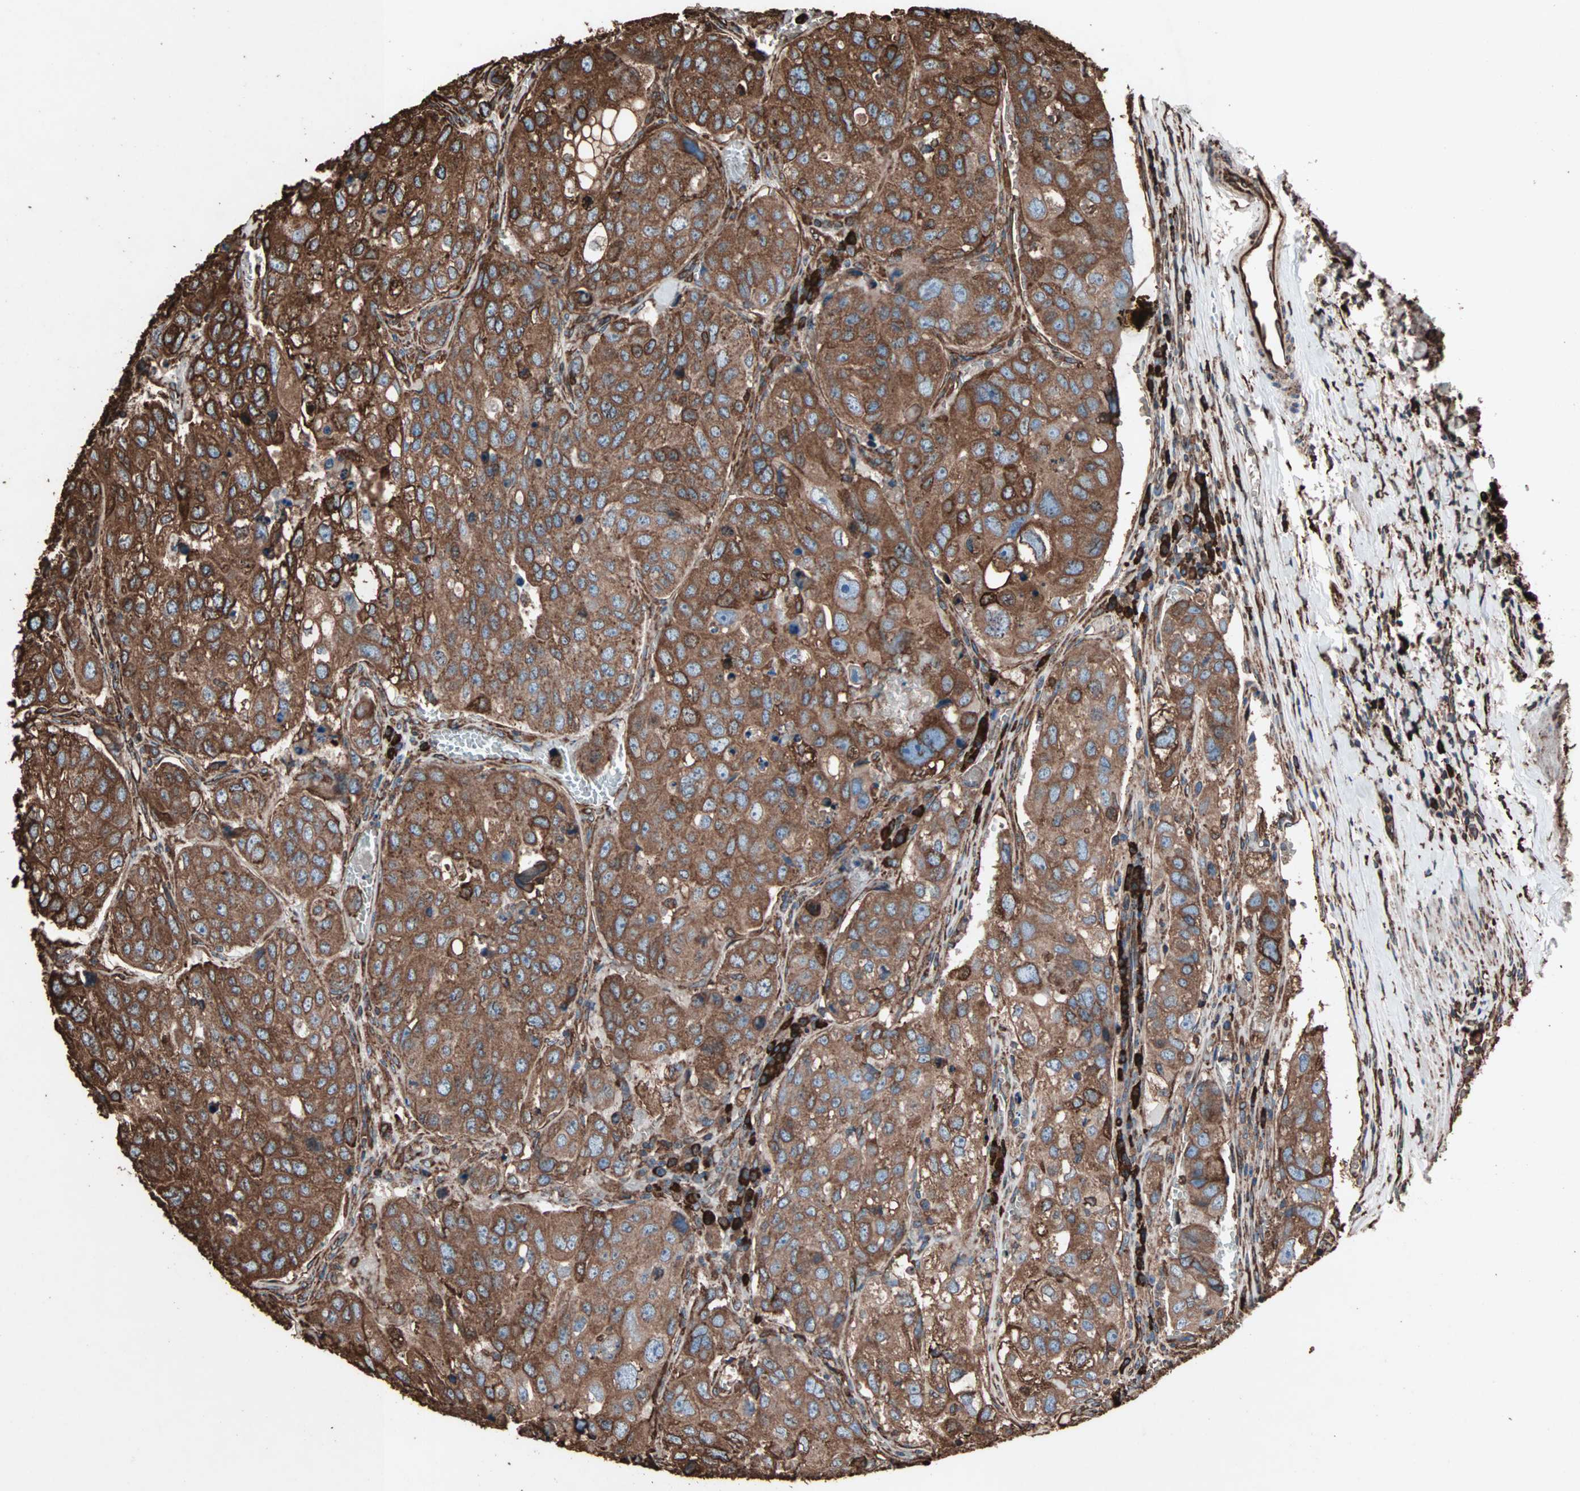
{"staining": {"intensity": "strong", "quantity": ">75%", "location": "cytoplasmic/membranous"}, "tissue": "urothelial cancer", "cell_type": "Tumor cells", "image_type": "cancer", "snomed": [{"axis": "morphology", "description": "Urothelial carcinoma, High grade"}, {"axis": "topography", "description": "Lymph node"}, {"axis": "topography", "description": "Urinary bladder"}], "caption": "Immunohistochemical staining of human high-grade urothelial carcinoma demonstrates high levels of strong cytoplasmic/membranous expression in approximately >75% of tumor cells.", "gene": "HSP90B1", "patient": {"sex": "male", "age": 51}}